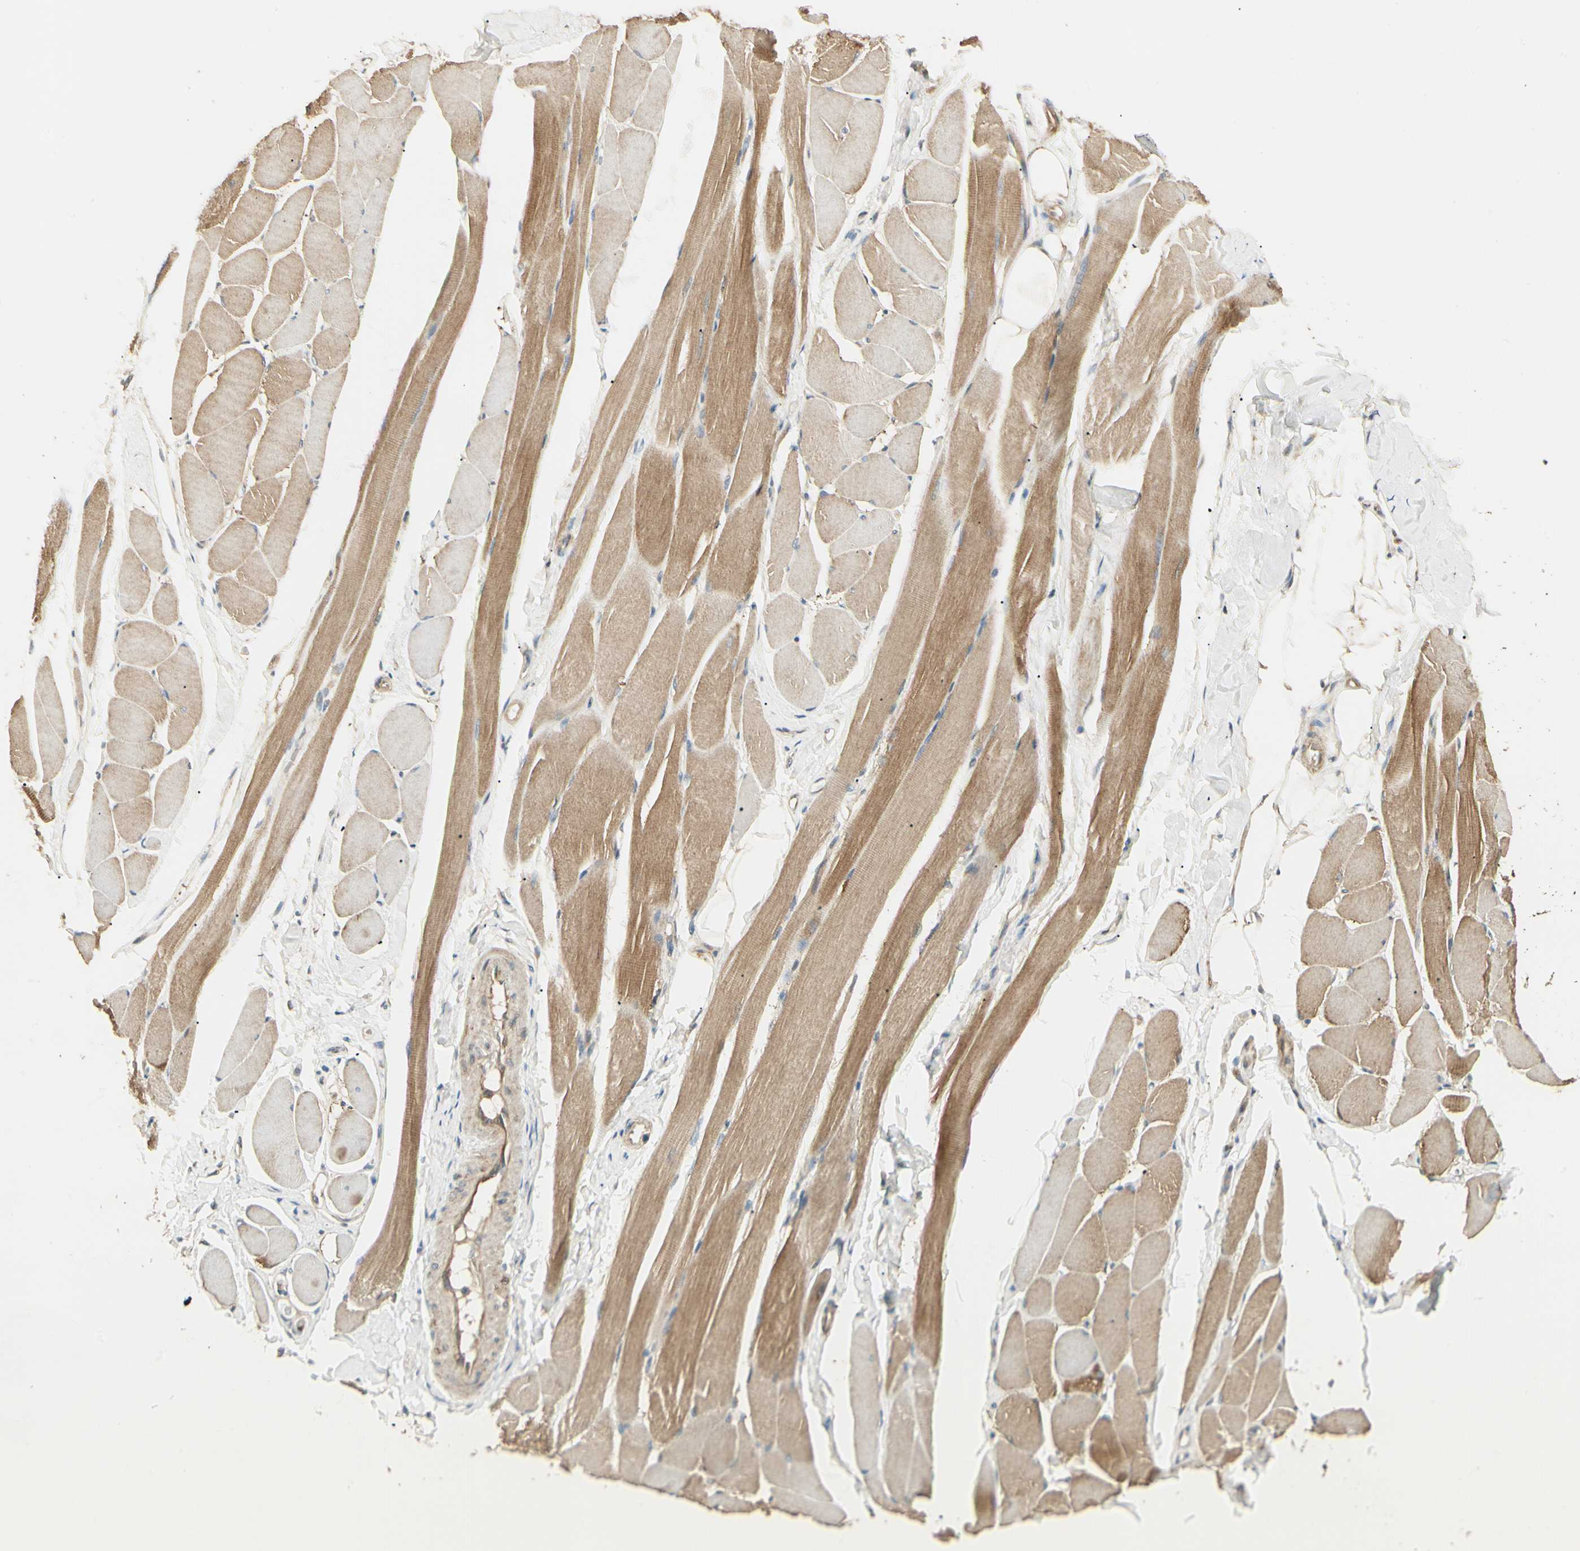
{"staining": {"intensity": "moderate", "quantity": "25%-75%", "location": "cytoplasmic/membranous"}, "tissue": "skeletal muscle", "cell_type": "Myocytes", "image_type": "normal", "snomed": [{"axis": "morphology", "description": "Normal tissue, NOS"}, {"axis": "topography", "description": "Skeletal muscle"}, {"axis": "topography", "description": "Peripheral nerve tissue"}], "caption": "IHC photomicrograph of benign skeletal muscle stained for a protein (brown), which demonstrates medium levels of moderate cytoplasmic/membranous positivity in about 25%-75% of myocytes.", "gene": "IRAG1", "patient": {"sex": "female", "age": 84}}